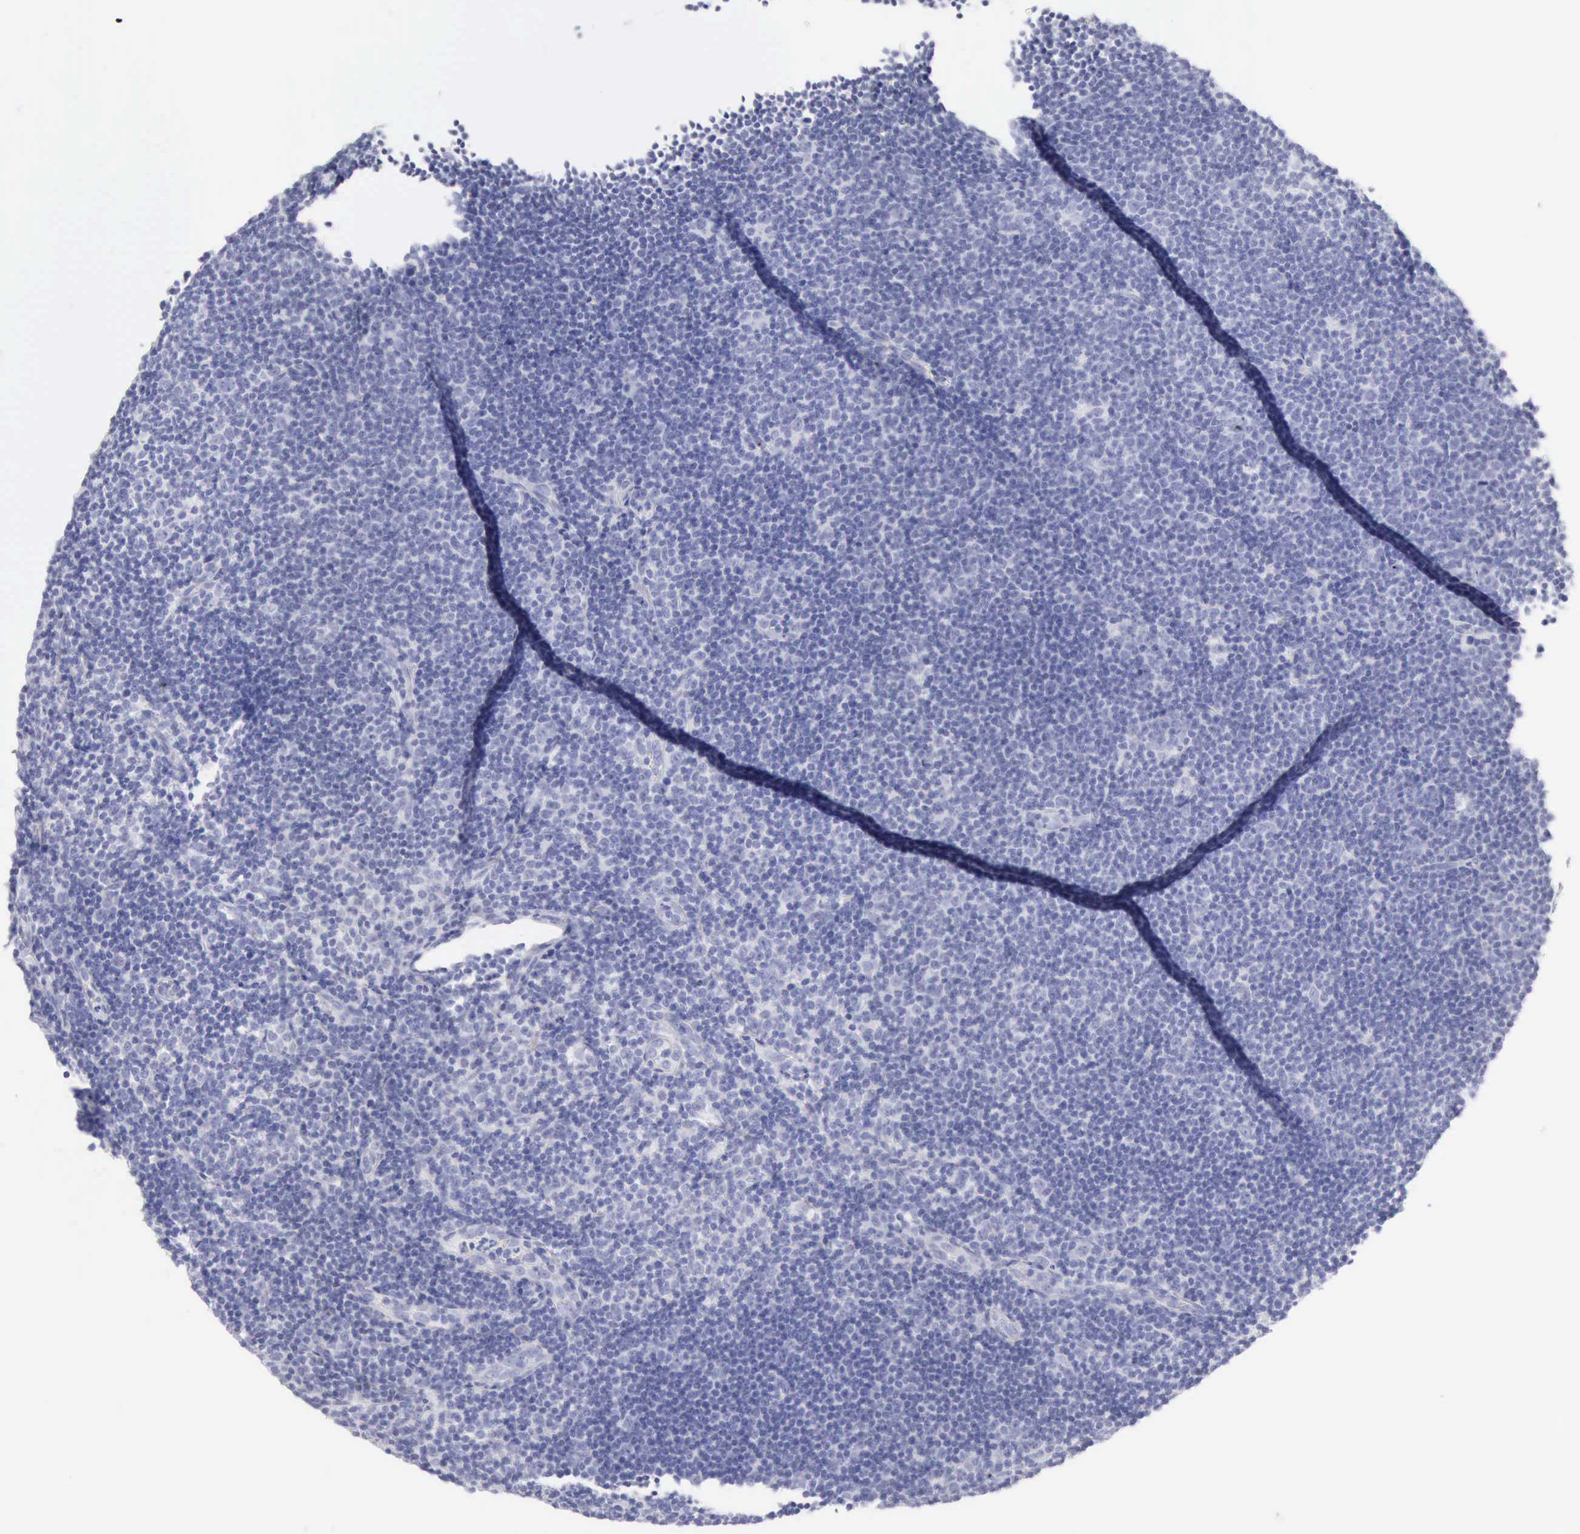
{"staining": {"intensity": "negative", "quantity": "none", "location": "none"}, "tissue": "lymphoma", "cell_type": "Tumor cells", "image_type": "cancer", "snomed": [{"axis": "morphology", "description": "Malignant lymphoma, non-Hodgkin's type, Low grade"}, {"axis": "topography", "description": "Lymph node"}], "caption": "Malignant lymphoma, non-Hodgkin's type (low-grade) stained for a protein using IHC exhibits no positivity tumor cells.", "gene": "KRT5", "patient": {"sex": "male", "age": 49}}